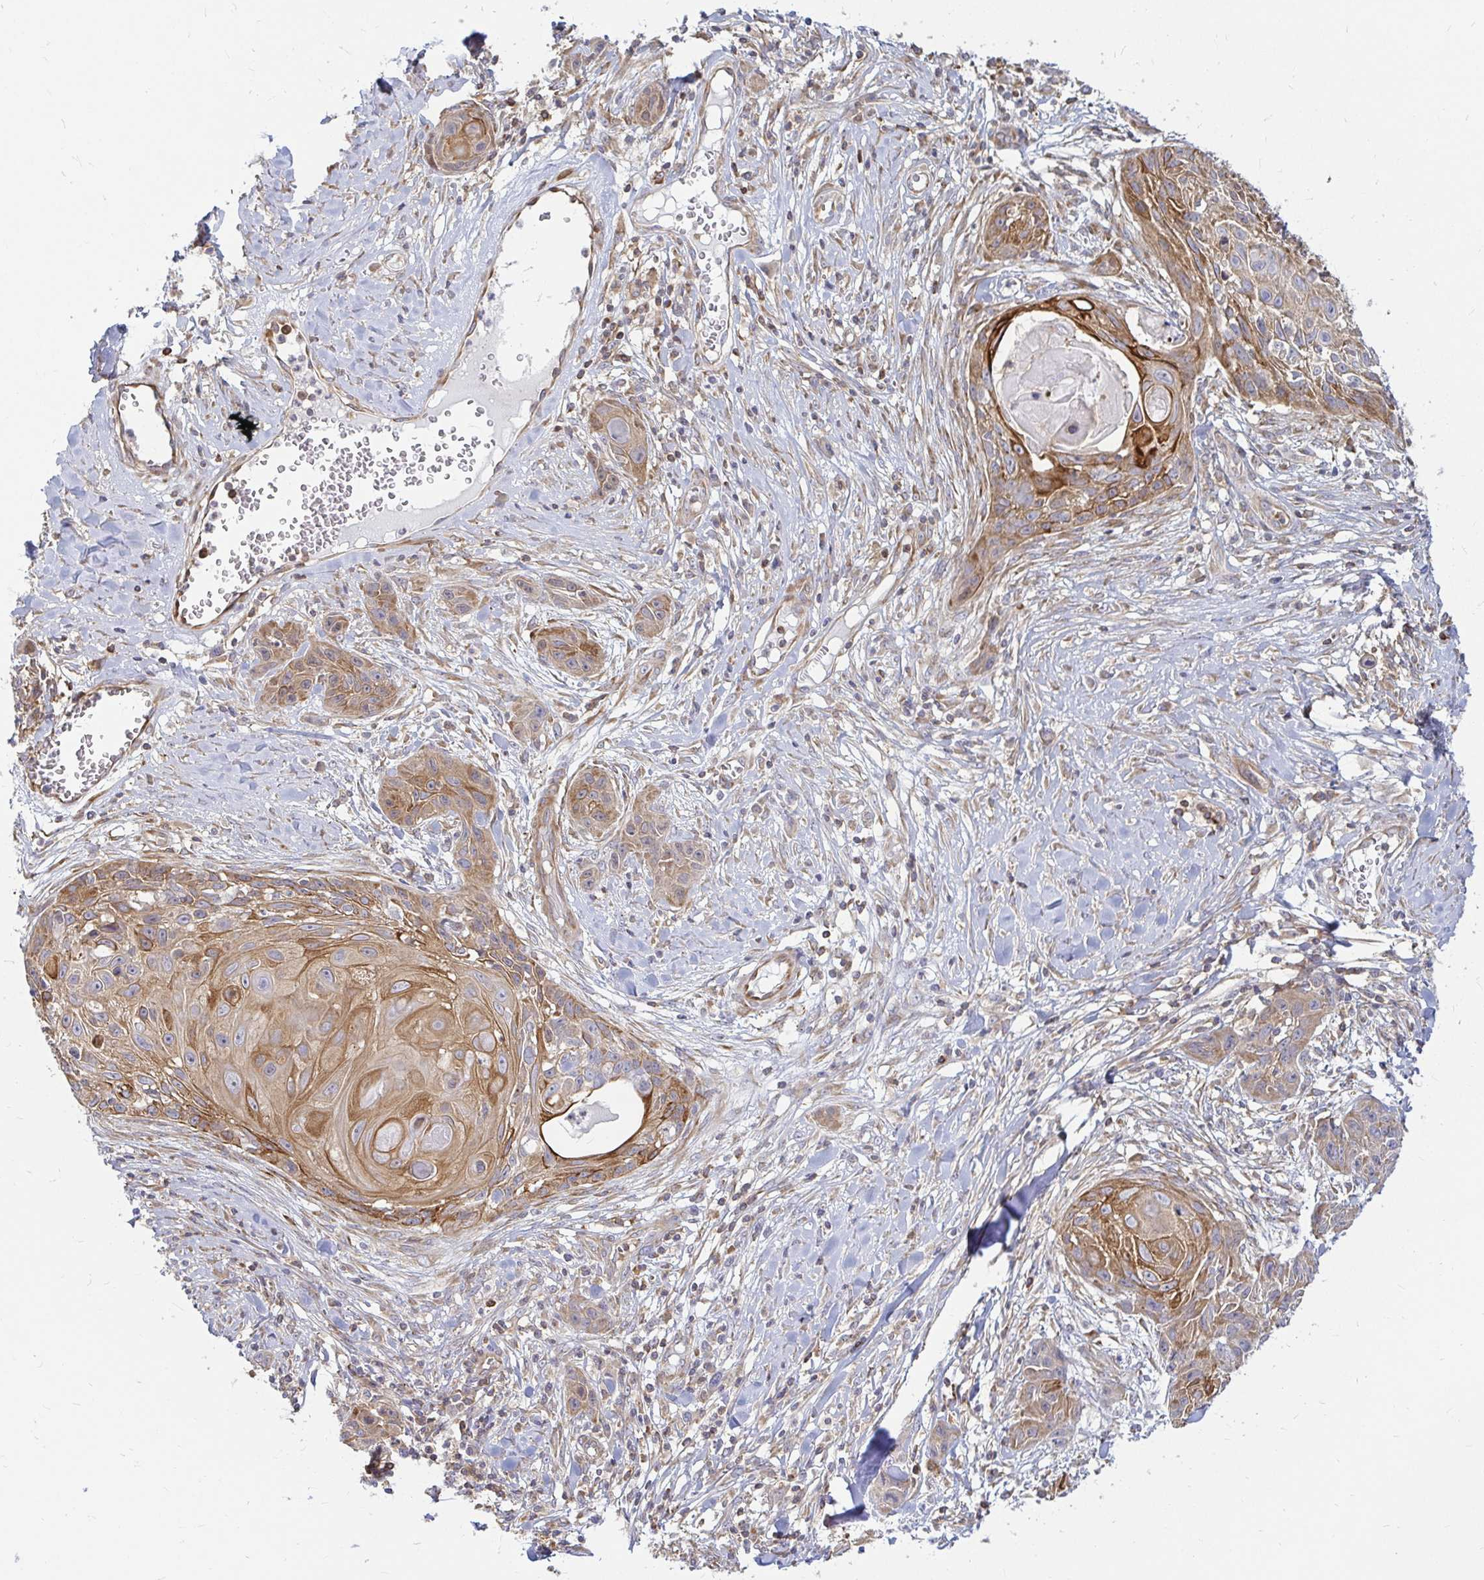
{"staining": {"intensity": "moderate", "quantity": ">75%", "location": "cytoplasmic/membranous"}, "tissue": "skin cancer", "cell_type": "Tumor cells", "image_type": "cancer", "snomed": [{"axis": "morphology", "description": "Squamous cell carcinoma, NOS"}, {"axis": "topography", "description": "Skin"}, {"axis": "topography", "description": "Vulva"}], "caption": "Skin squamous cell carcinoma stained with a brown dye demonstrates moderate cytoplasmic/membranous positive staining in approximately >75% of tumor cells.", "gene": "CAST", "patient": {"sex": "female", "age": 83}}